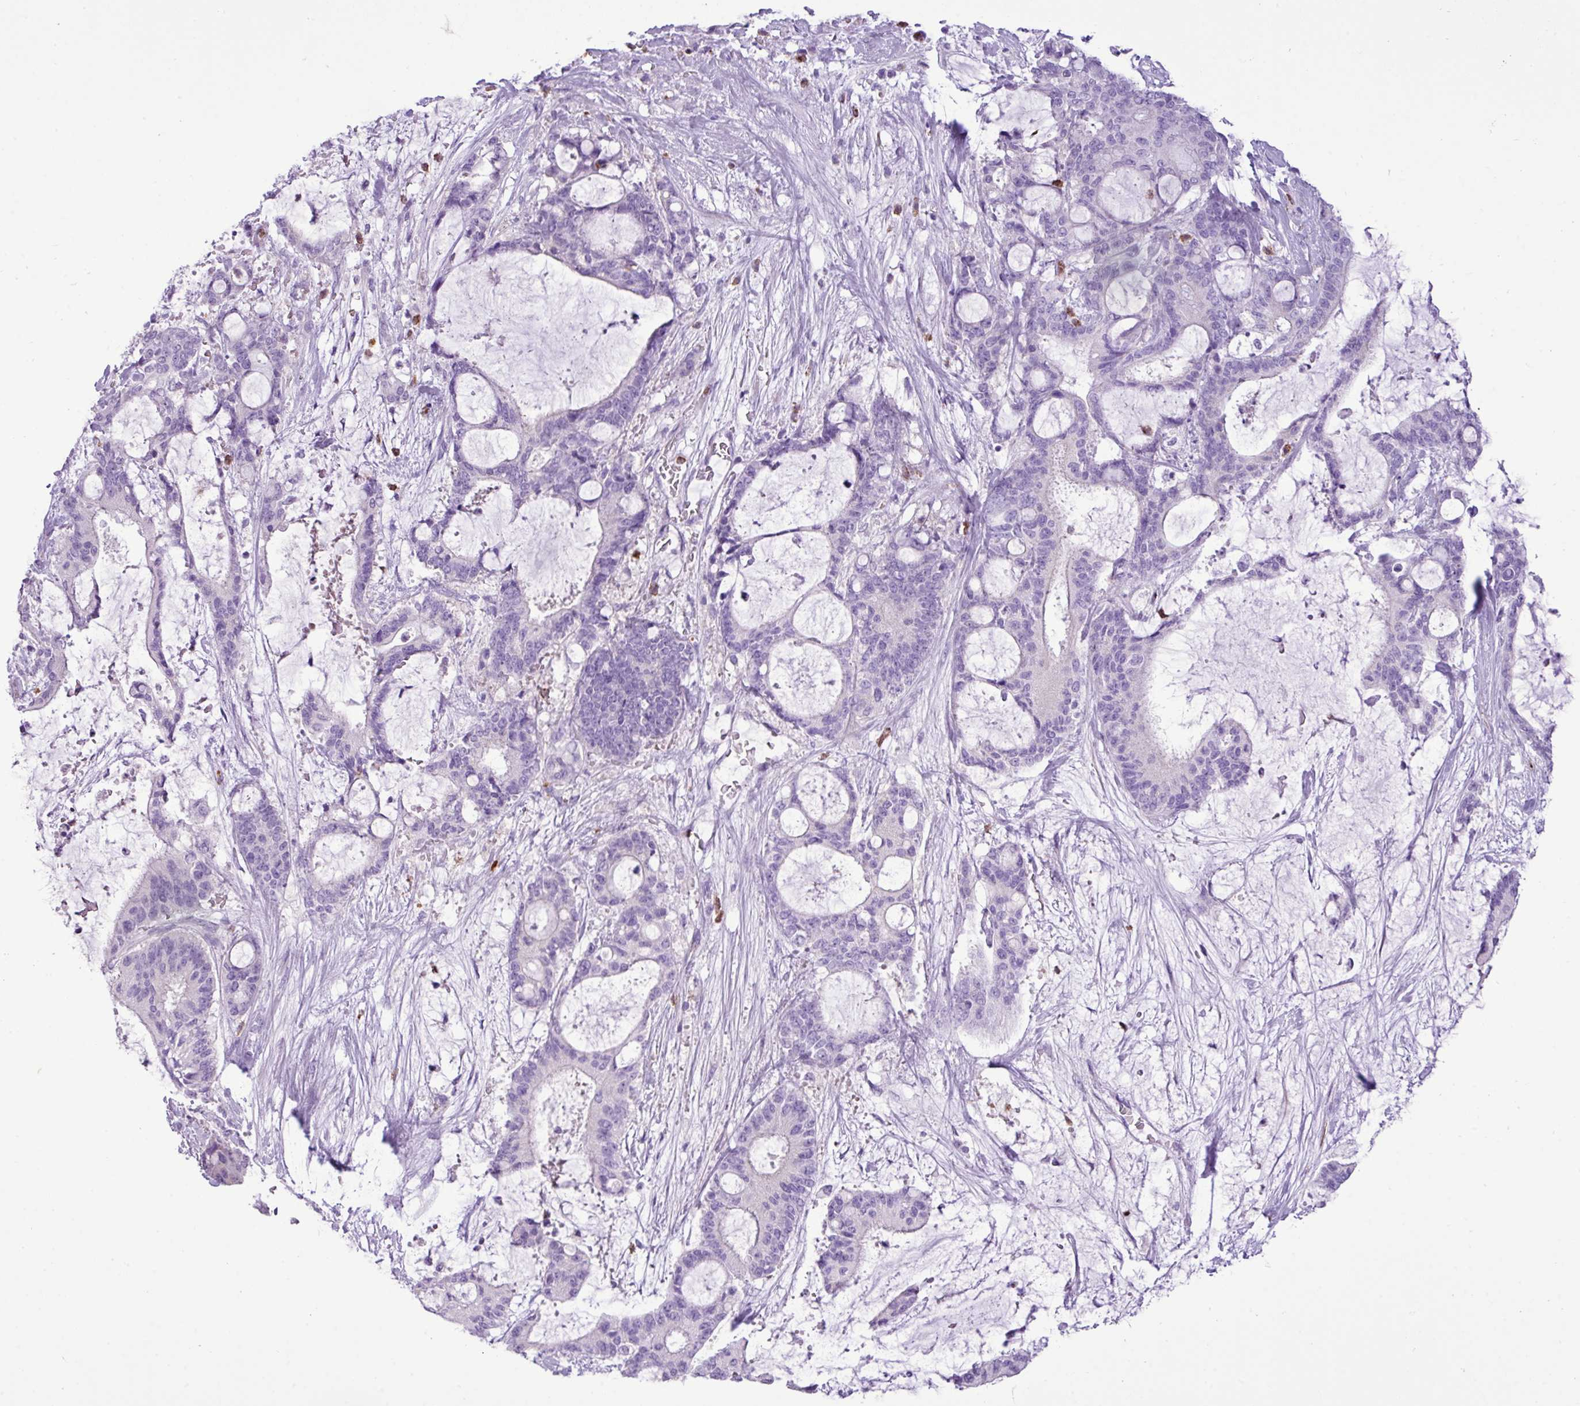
{"staining": {"intensity": "negative", "quantity": "none", "location": "none"}, "tissue": "liver cancer", "cell_type": "Tumor cells", "image_type": "cancer", "snomed": [{"axis": "morphology", "description": "Normal tissue, NOS"}, {"axis": "morphology", "description": "Cholangiocarcinoma"}, {"axis": "topography", "description": "Liver"}, {"axis": "topography", "description": "Peripheral nerve tissue"}], "caption": "Liver cholangiocarcinoma stained for a protein using immunohistochemistry (IHC) demonstrates no positivity tumor cells.", "gene": "ZSCAN5A", "patient": {"sex": "female", "age": 73}}